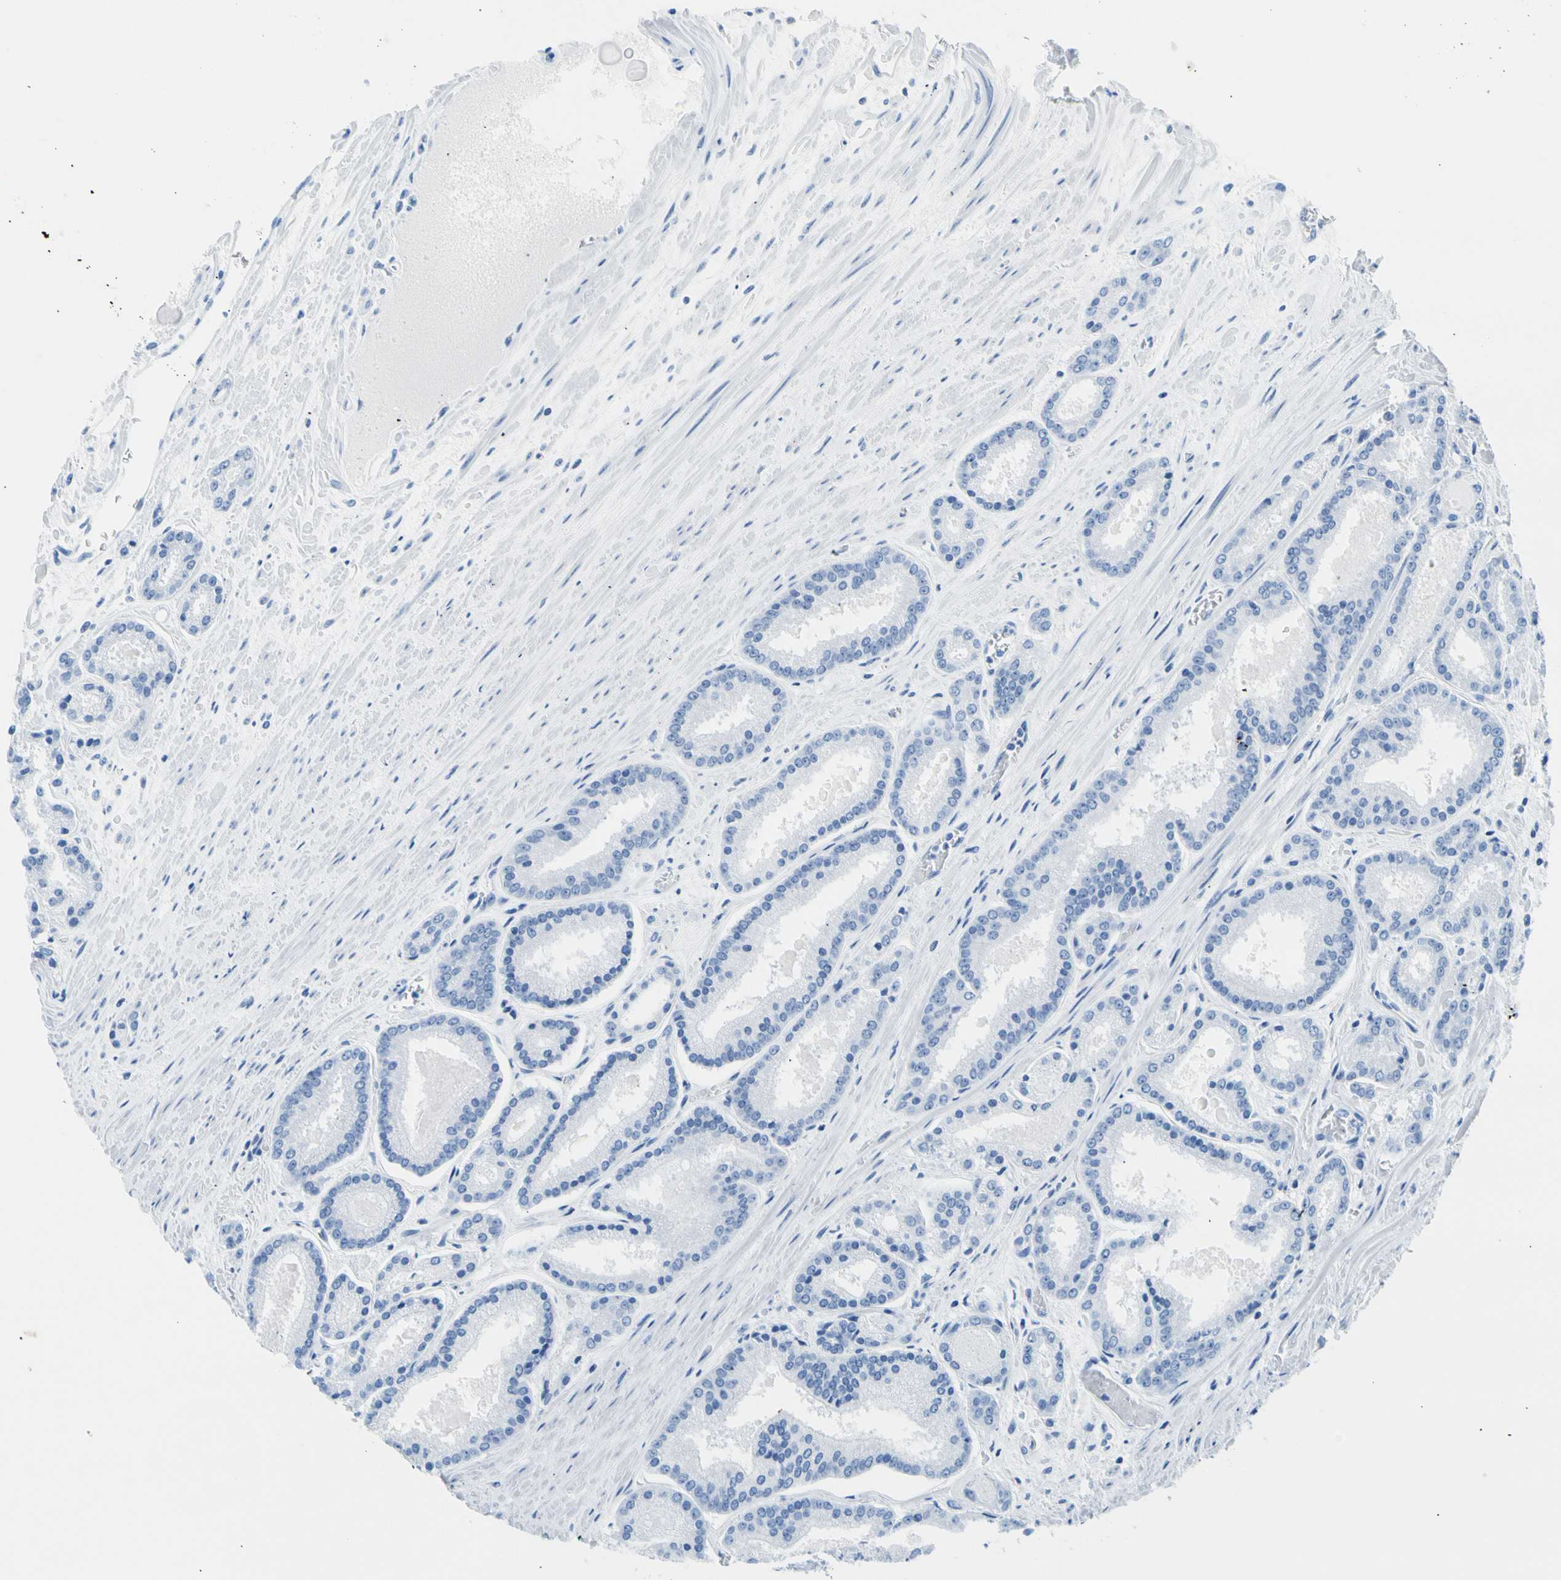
{"staining": {"intensity": "negative", "quantity": "none", "location": "none"}, "tissue": "prostate cancer", "cell_type": "Tumor cells", "image_type": "cancer", "snomed": [{"axis": "morphology", "description": "Adenocarcinoma, Low grade"}, {"axis": "topography", "description": "Prostate"}], "caption": "Tumor cells are negative for protein expression in human prostate cancer (adenocarcinoma (low-grade)).", "gene": "CEL", "patient": {"sex": "male", "age": 59}}